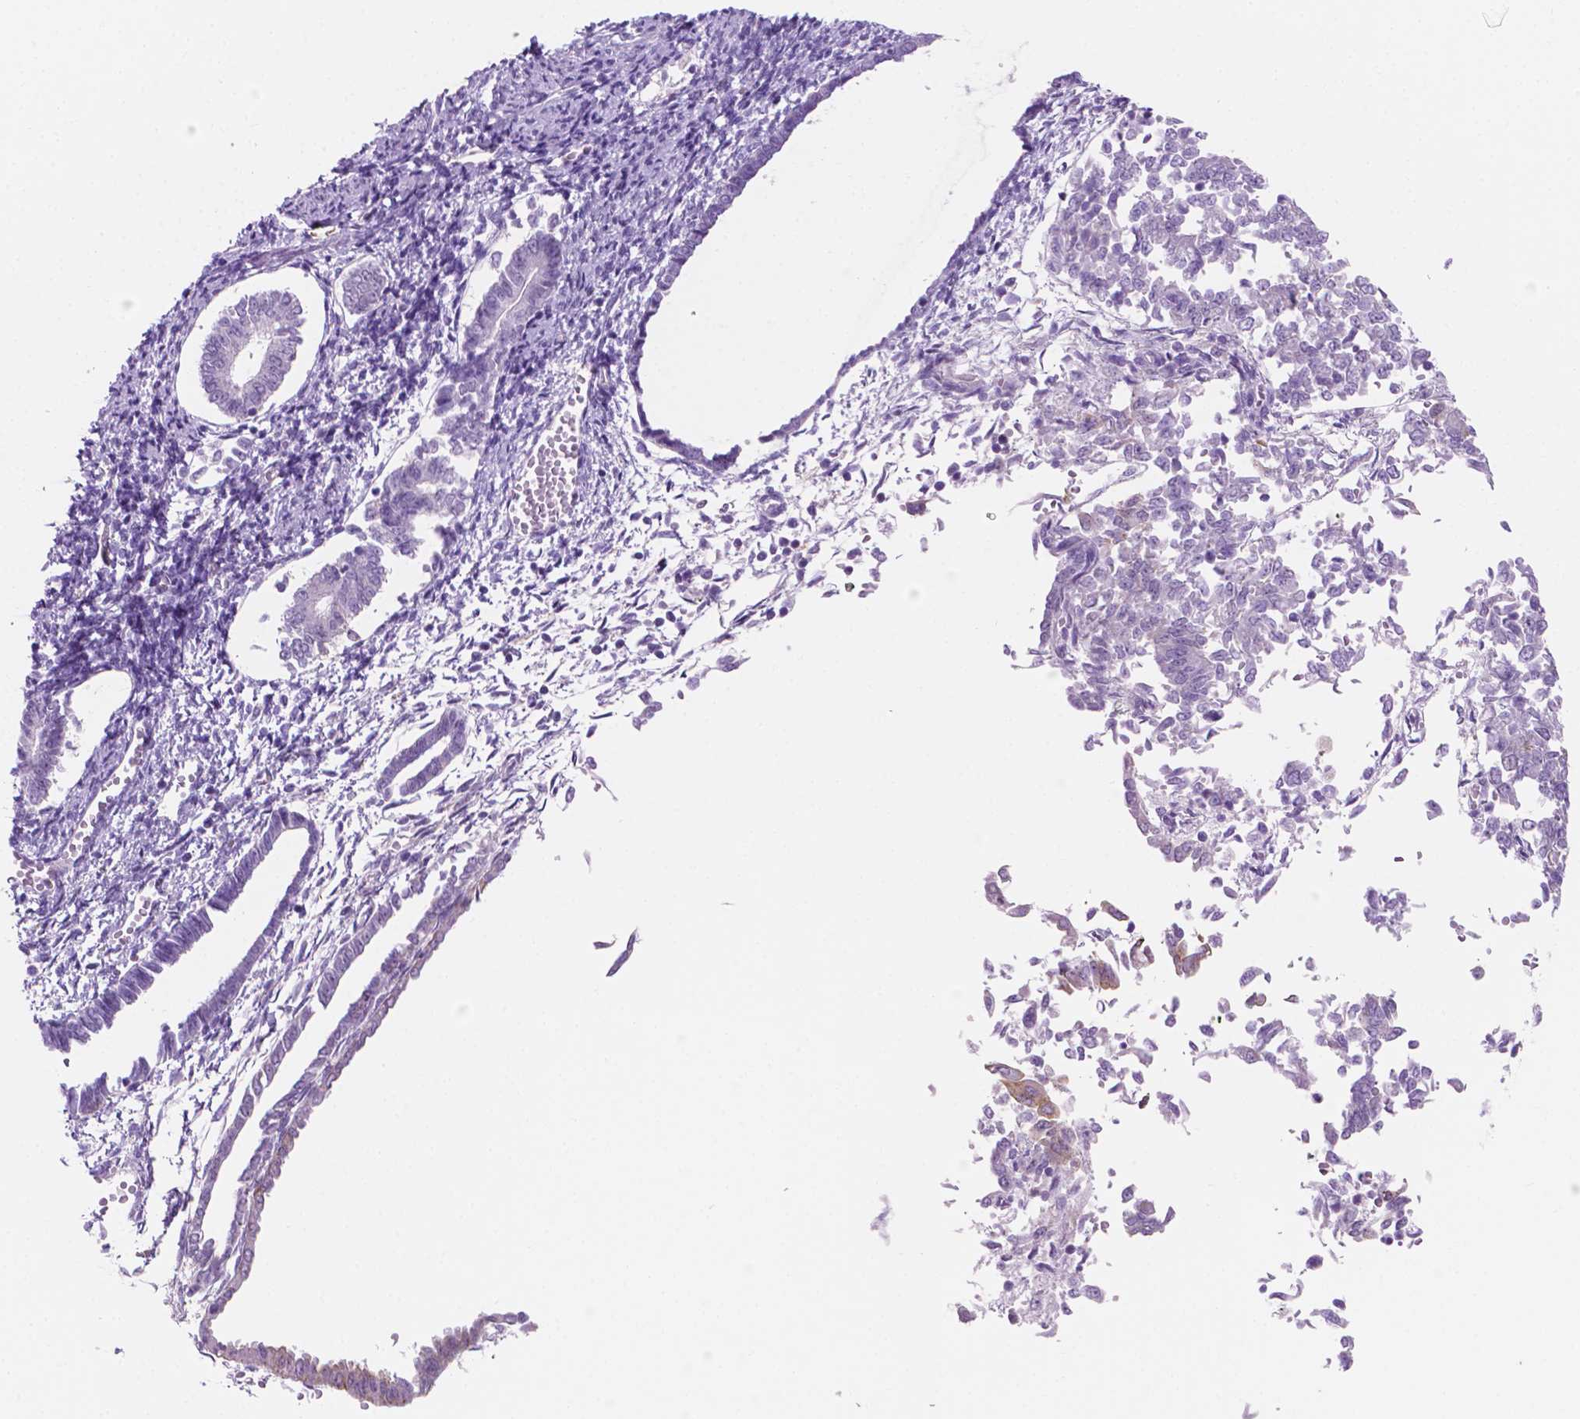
{"staining": {"intensity": "negative", "quantity": "none", "location": "none"}, "tissue": "endometrial cancer", "cell_type": "Tumor cells", "image_type": "cancer", "snomed": [{"axis": "morphology", "description": "Adenocarcinoma, NOS"}, {"axis": "topography", "description": "Endometrium"}], "caption": "This micrograph is of adenocarcinoma (endometrial) stained with IHC to label a protein in brown with the nuclei are counter-stained blue. There is no expression in tumor cells. (DAB immunohistochemistry visualized using brightfield microscopy, high magnification).", "gene": "EPPK1", "patient": {"sex": "female", "age": 65}}